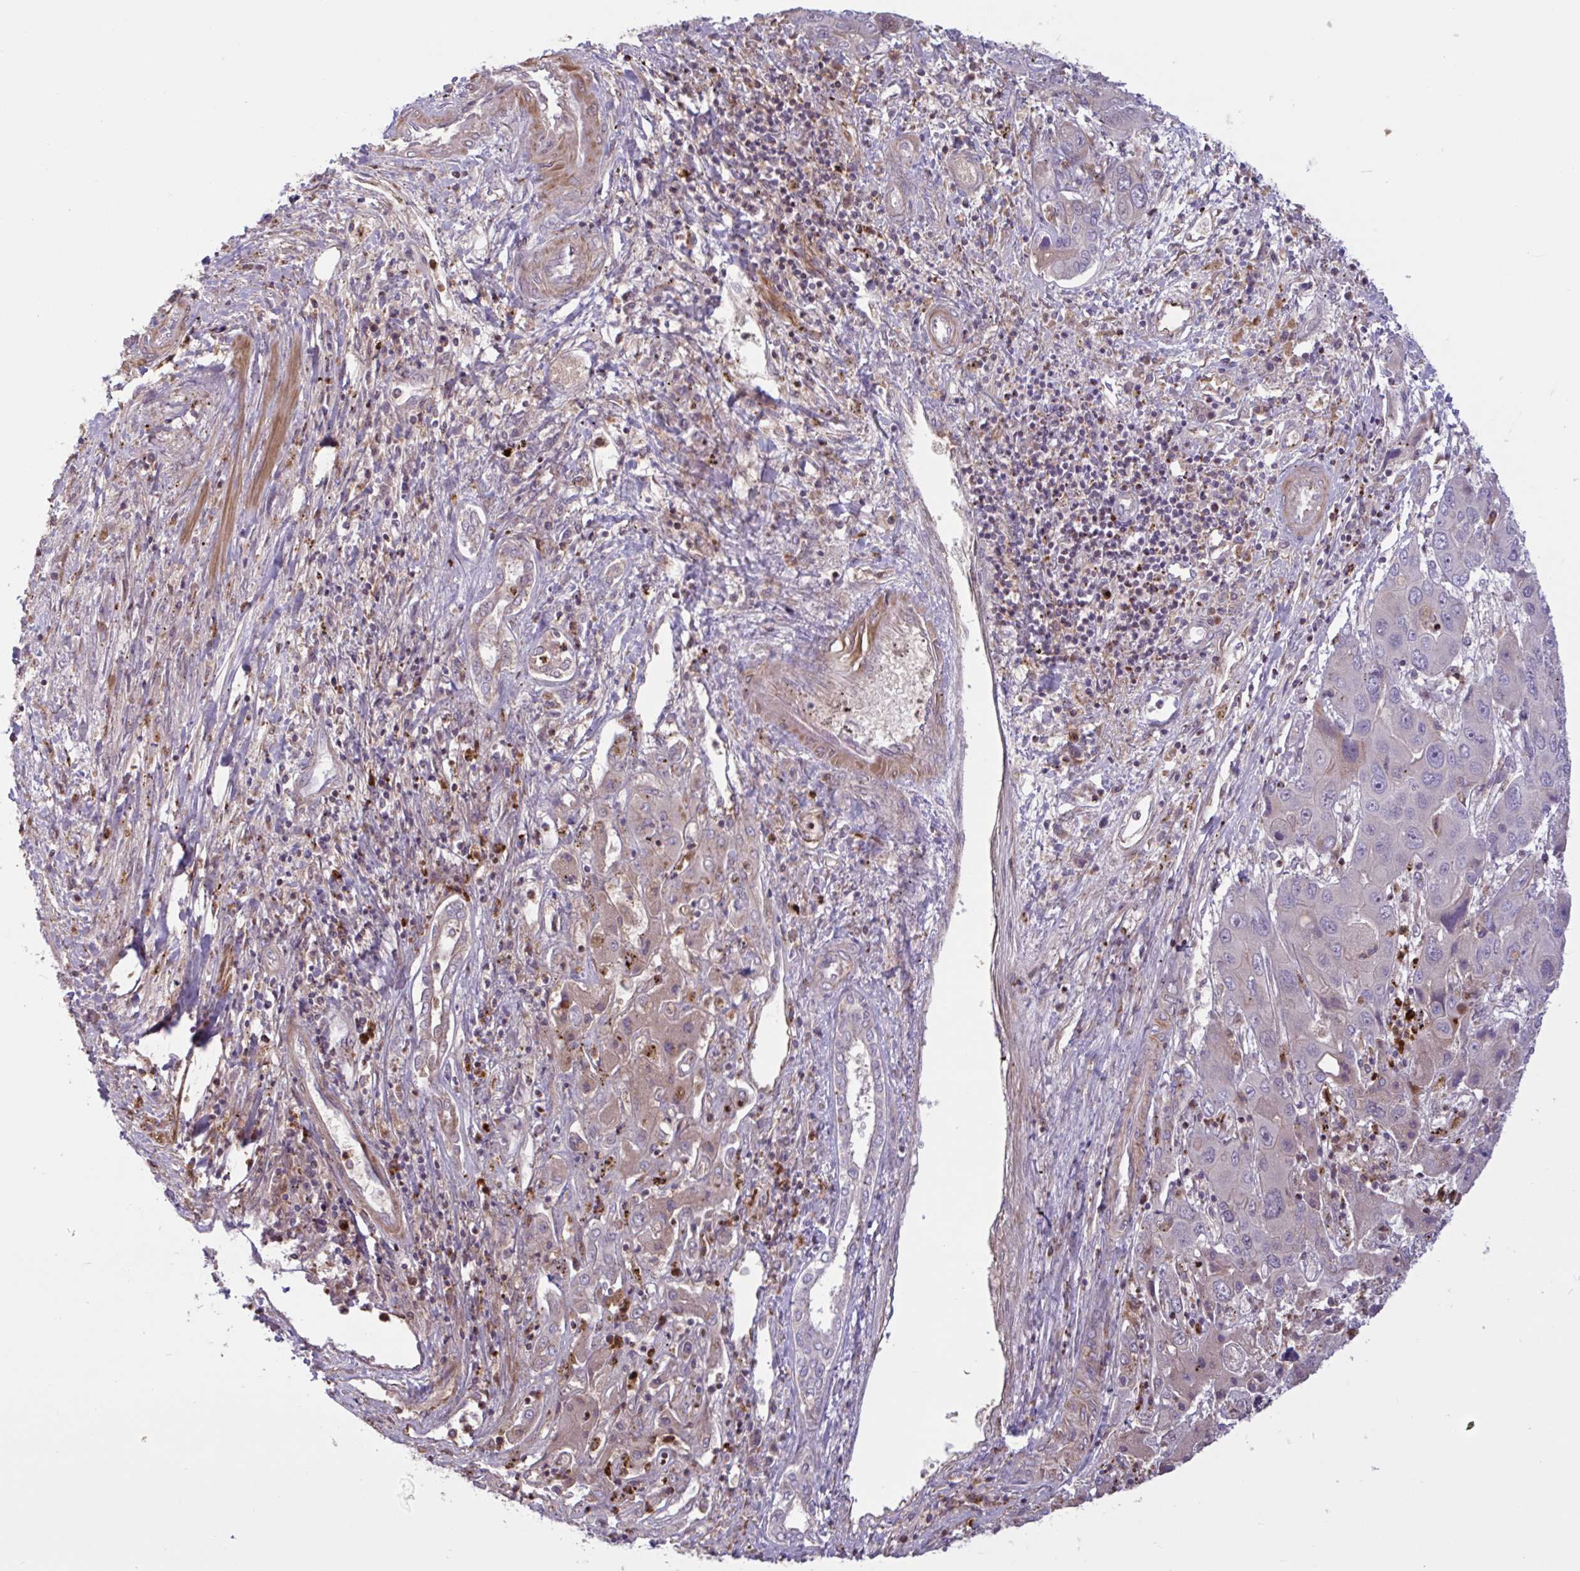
{"staining": {"intensity": "weak", "quantity": "<25%", "location": "cytoplasmic/membranous"}, "tissue": "liver cancer", "cell_type": "Tumor cells", "image_type": "cancer", "snomed": [{"axis": "morphology", "description": "Cholangiocarcinoma"}, {"axis": "topography", "description": "Liver"}], "caption": "Immunohistochemistry micrograph of neoplastic tissue: cholangiocarcinoma (liver) stained with DAB (3,3'-diaminobenzidine) displays no significant protein expression in tumor cells. (Stains: DAB IHC with hematoxylin counter stain, Microscopy: brightfield microscopy at high magnification).", "gene": "IL1R1", "patient": {"sex": "male", "age": 67}}